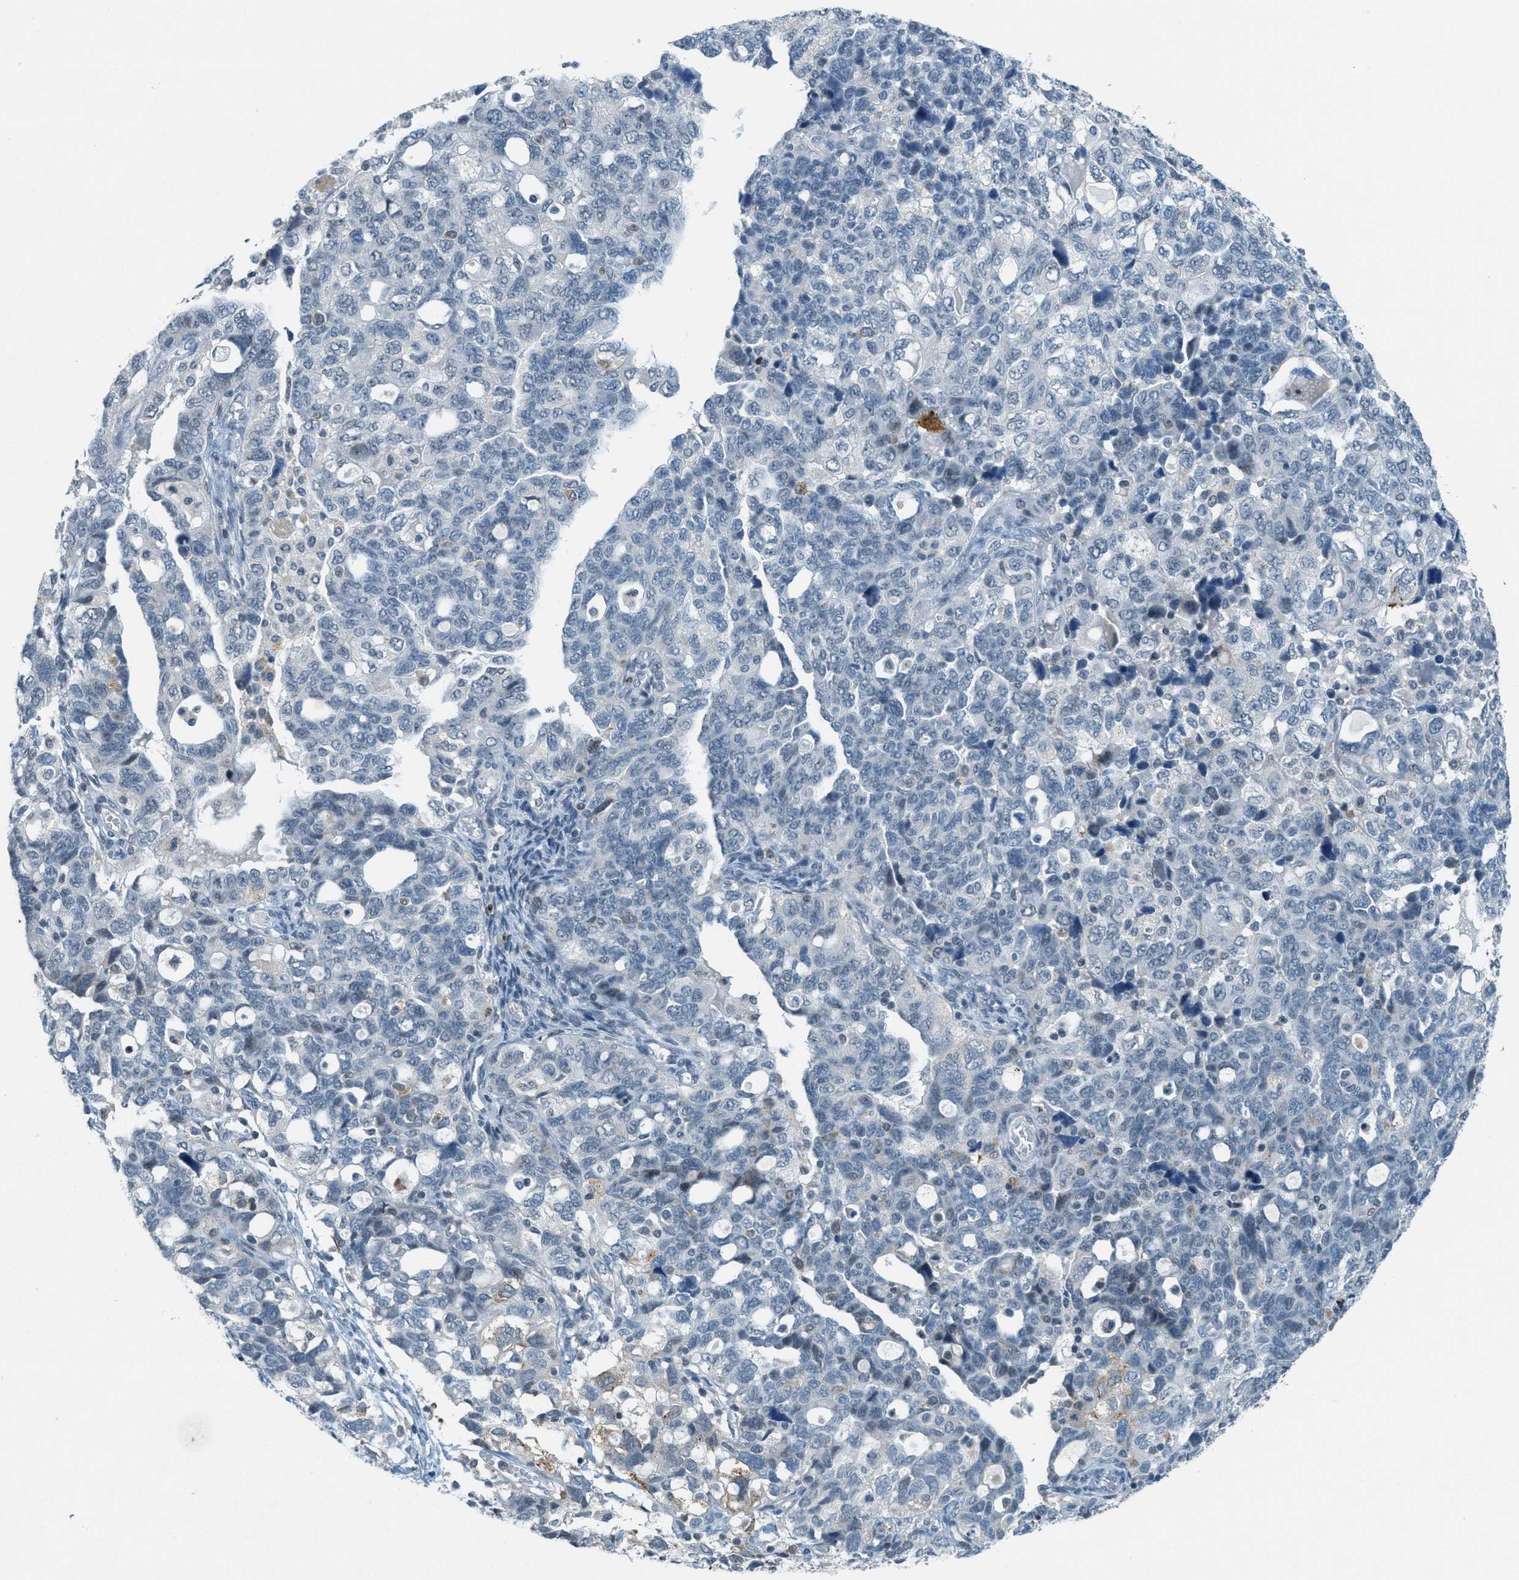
{"staining": {"intensity": "negative", "quantity": "none", "location": "none"}, "tissue": "ovarian cancer", "cell_type": "Tumor cells", "image_type": "cancer", "snomed": [{"axis": "morphology", "description": "Carcinoma, NOS"}, {"axis": "morphology", "description": "Cystadenocarcinoma, serous, NOS"}, {"axis": "topography", "description": "Ovary"}], "caption": "Human carcinoma (ovarian) stained for a protein using immunohistochemistry reveals no staining in tumor cells.", "gene": "FYN", "patient": {"sex": "female", "age": 69}}